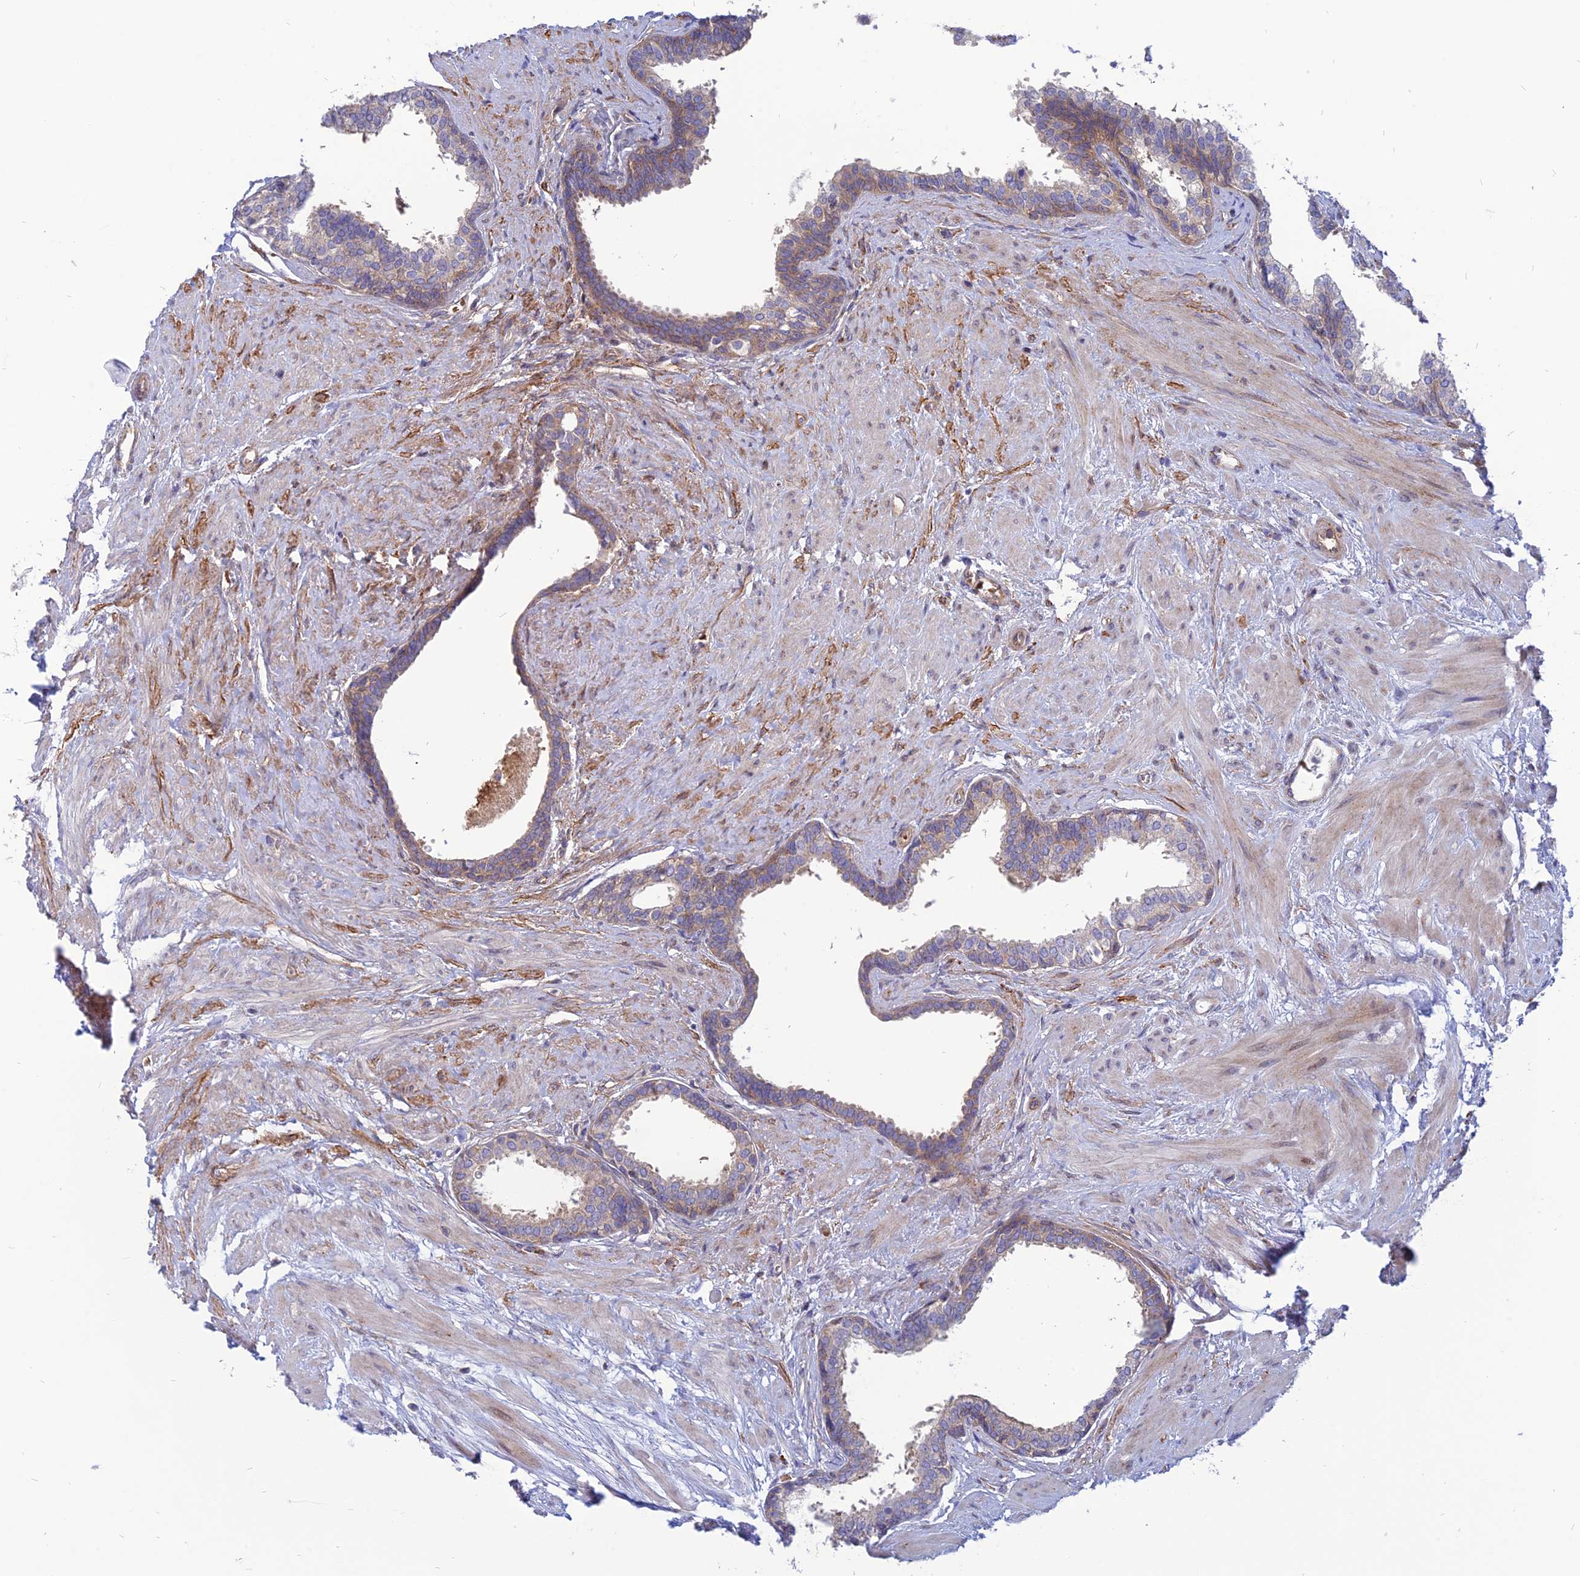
{"staining": {"intensity": "moderate", "quantity": "25%-75%", "location": "cytoplasmic/membranous"}, "tissue": "prostate", "cell_type": "Glandular cells", "image_type": "normal", "snomed": [{"axis": "morphology", "description": "Normal tissue, NOS"}, {"axis": "topography", "description": "Prostate"}], "caption": "Human prostate stained with a brown dye demonstrates moderate cytoplasmic/membranous positive expression in about 25%-75% of glandular cells.", "gene": "PHKA2", "patient": {"sex": "male", "age": 57}}